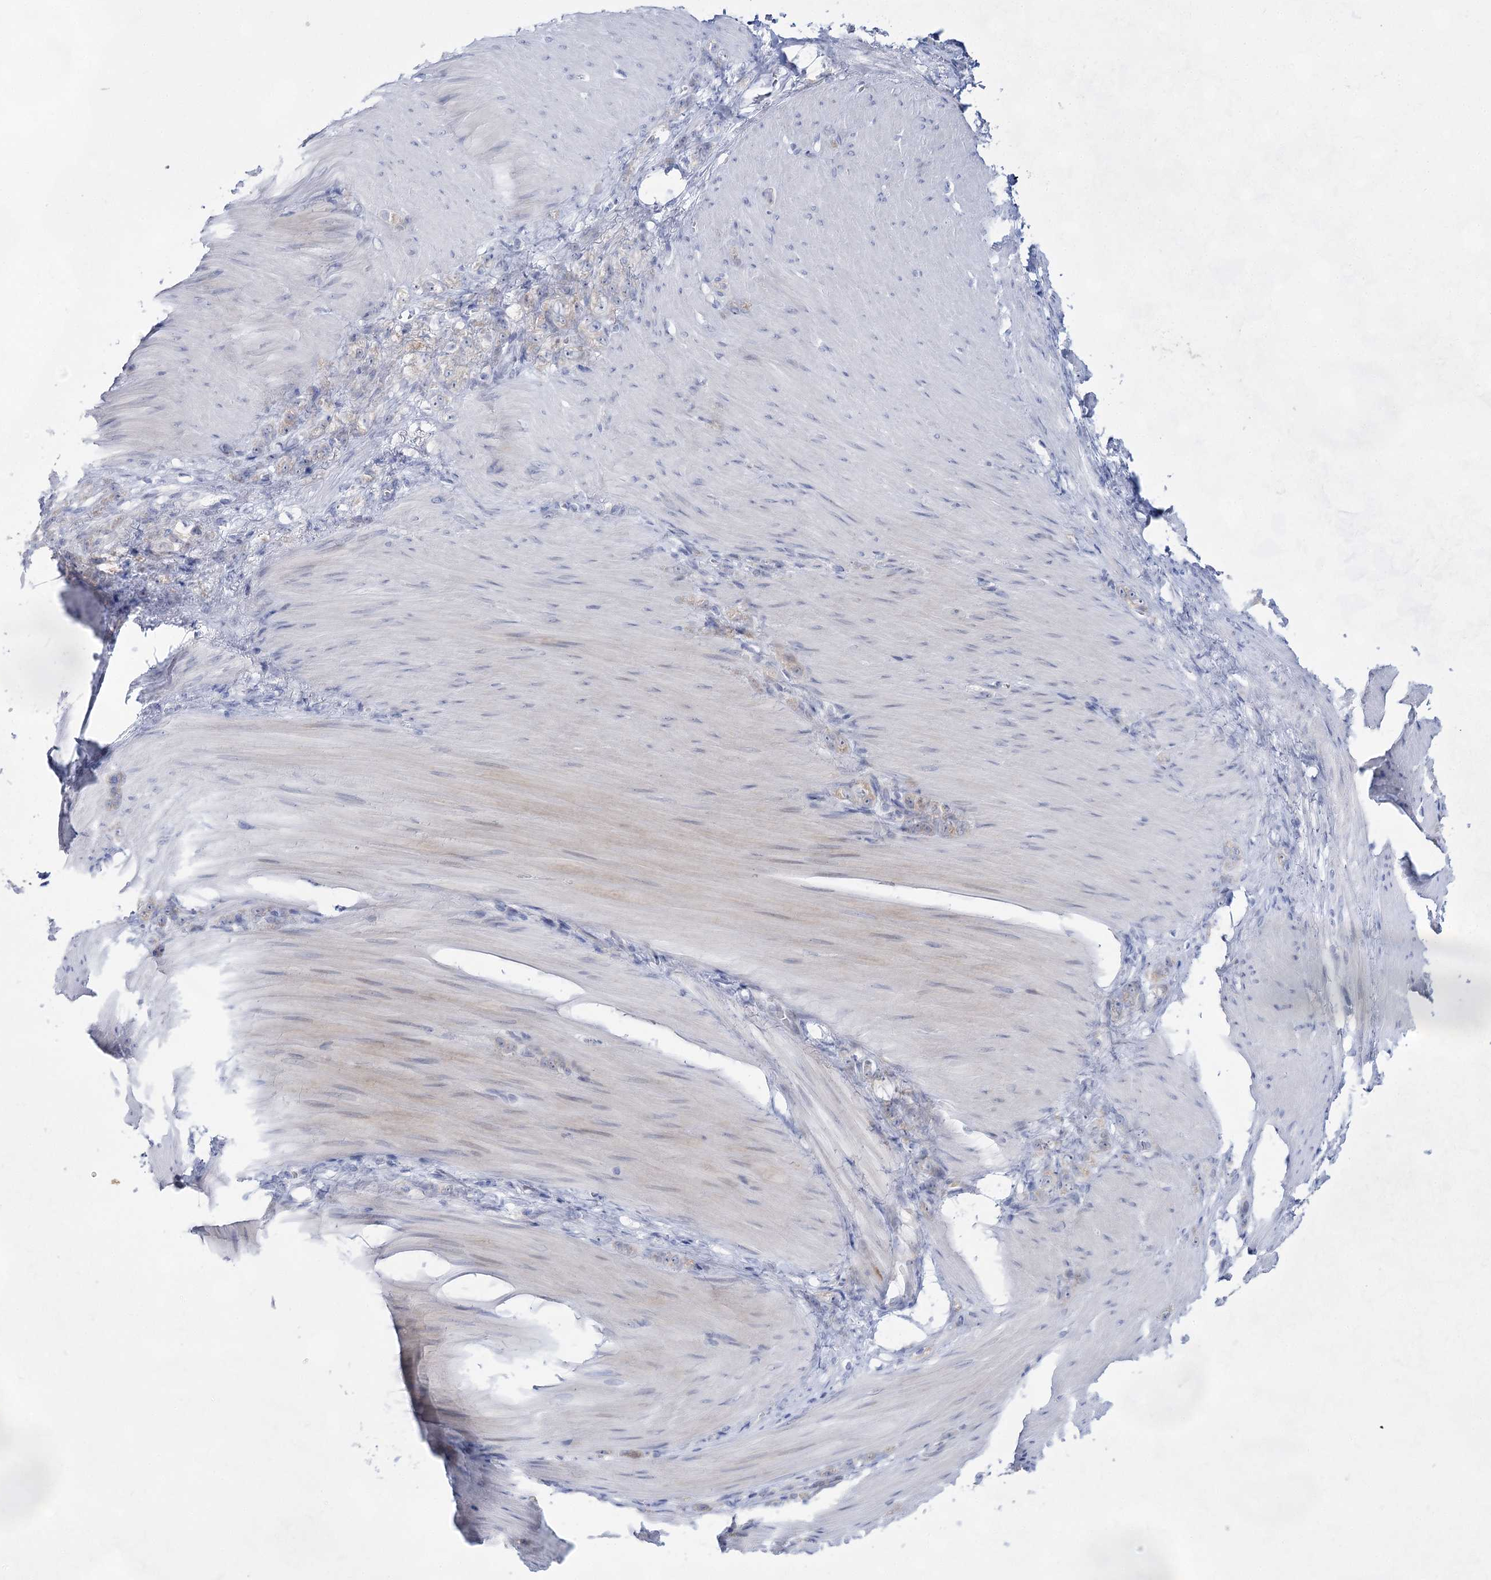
{"staining": {"intensity": "weak", "quantity": "<25%", "location": "cytoplasmic/membranous"}, "tissue": "stomach cancer", "cell_type": "Tumor cells", "image_type": "cancer", "snomed": [{"axis": "morphology", "description": "Normal tissue, NOS"}, {"axis": "morphology", "description": "Adenocarcinoma, NOS"}, {"axis": "topography", "description": "Stomach"}], "caption": "Tumor cells show no significant staining in stomach cancer.", "gene": "BPHL", "patient": {"sex": "male", "age": 82}}